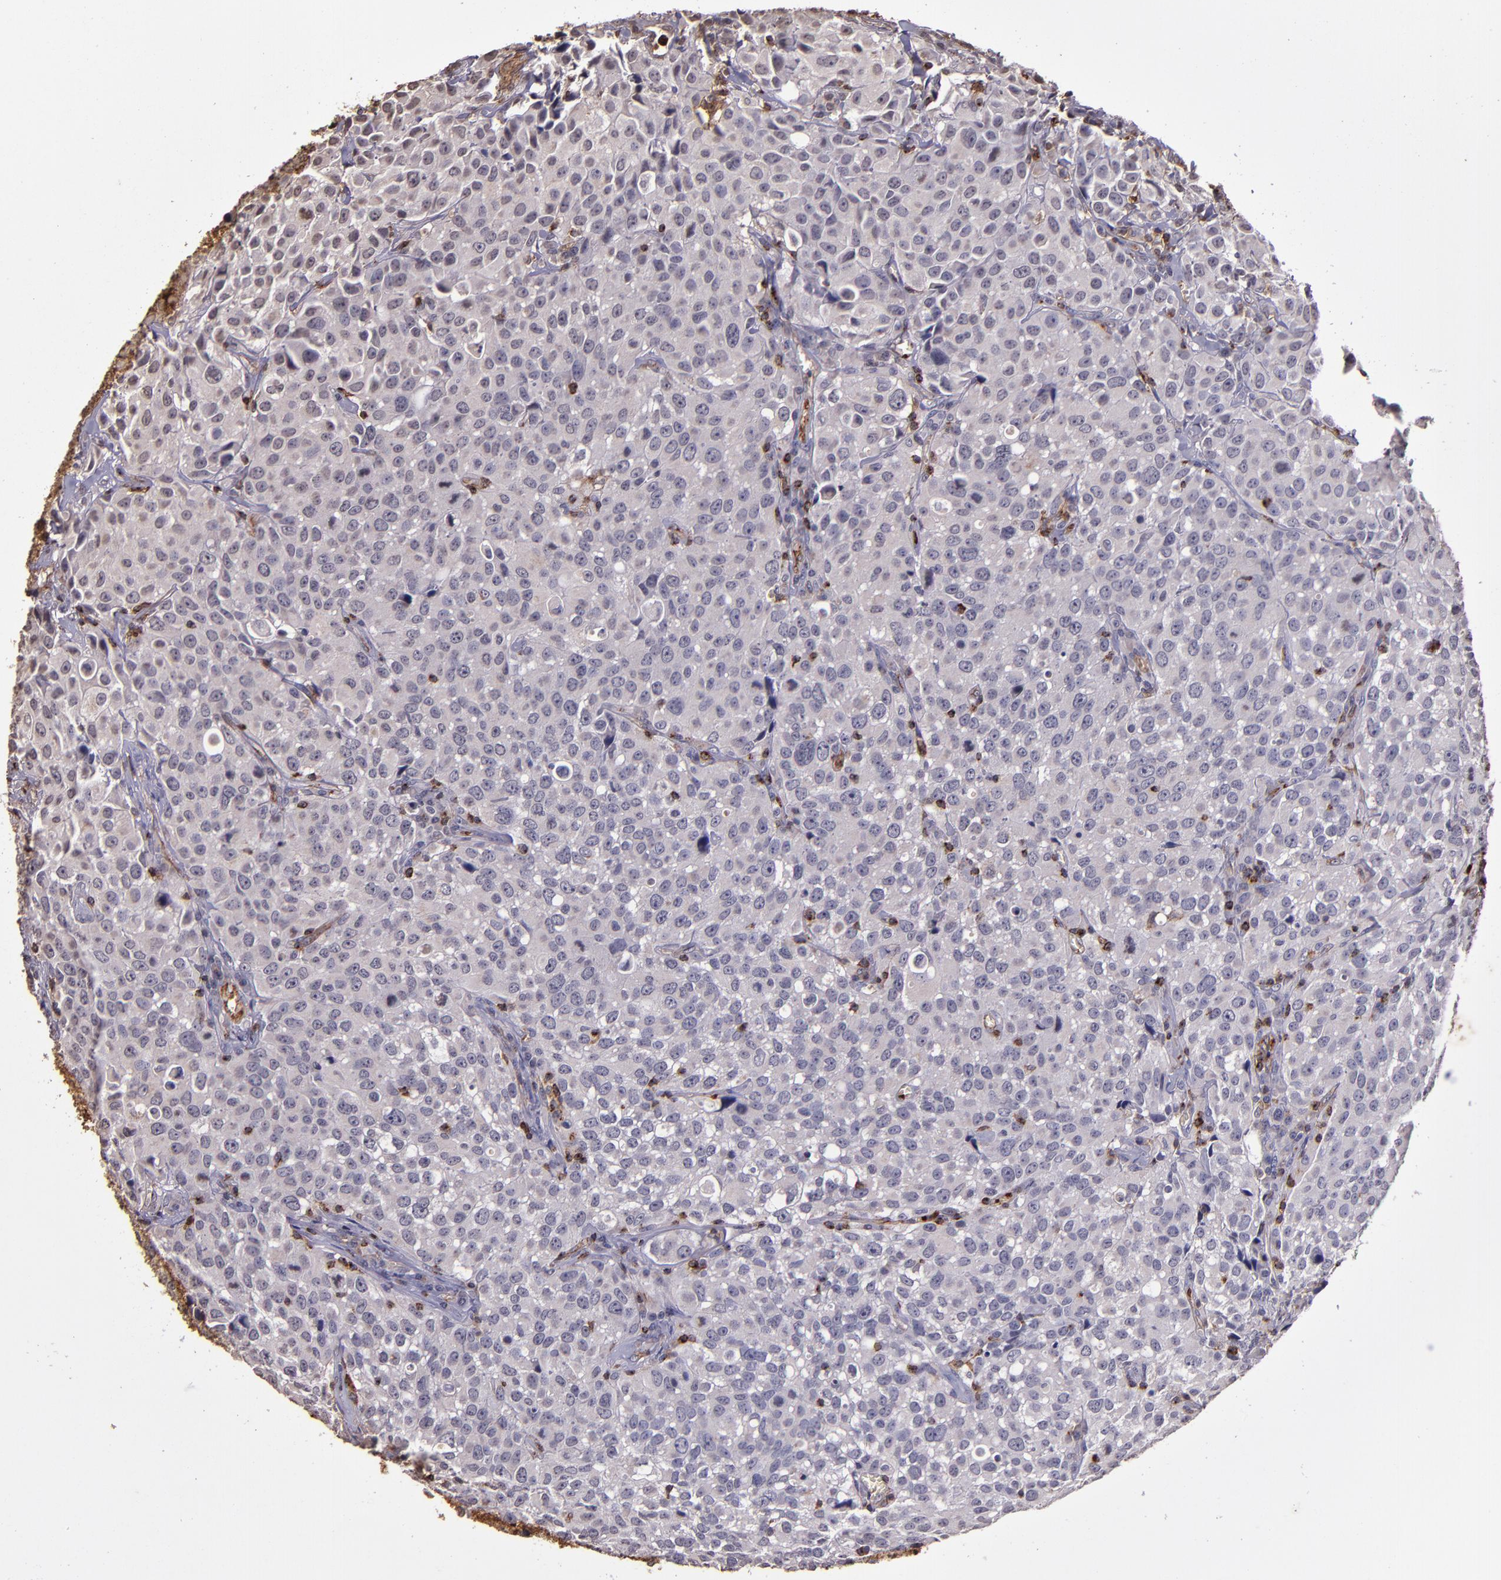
{"staining": {"intensity": "negative", "quantity": "none", "location": "none"}, "tissue": "urothelial cancer", "cell_type": "Tumor cells", "image_type": "cancer", "snomed": [{"axis": "morphology", "description": "Urothelial carcinoma, High grade"}, {"axis": "topography", "description": "Urinary bladder"}], "caption": "This is an immunohistochemistry (IHC) histopathology image of urothelial cancer. There is no positivity in tumor cells.", "gene": "SLC2A3", "patient": {"sex": "female", "age": 75}}